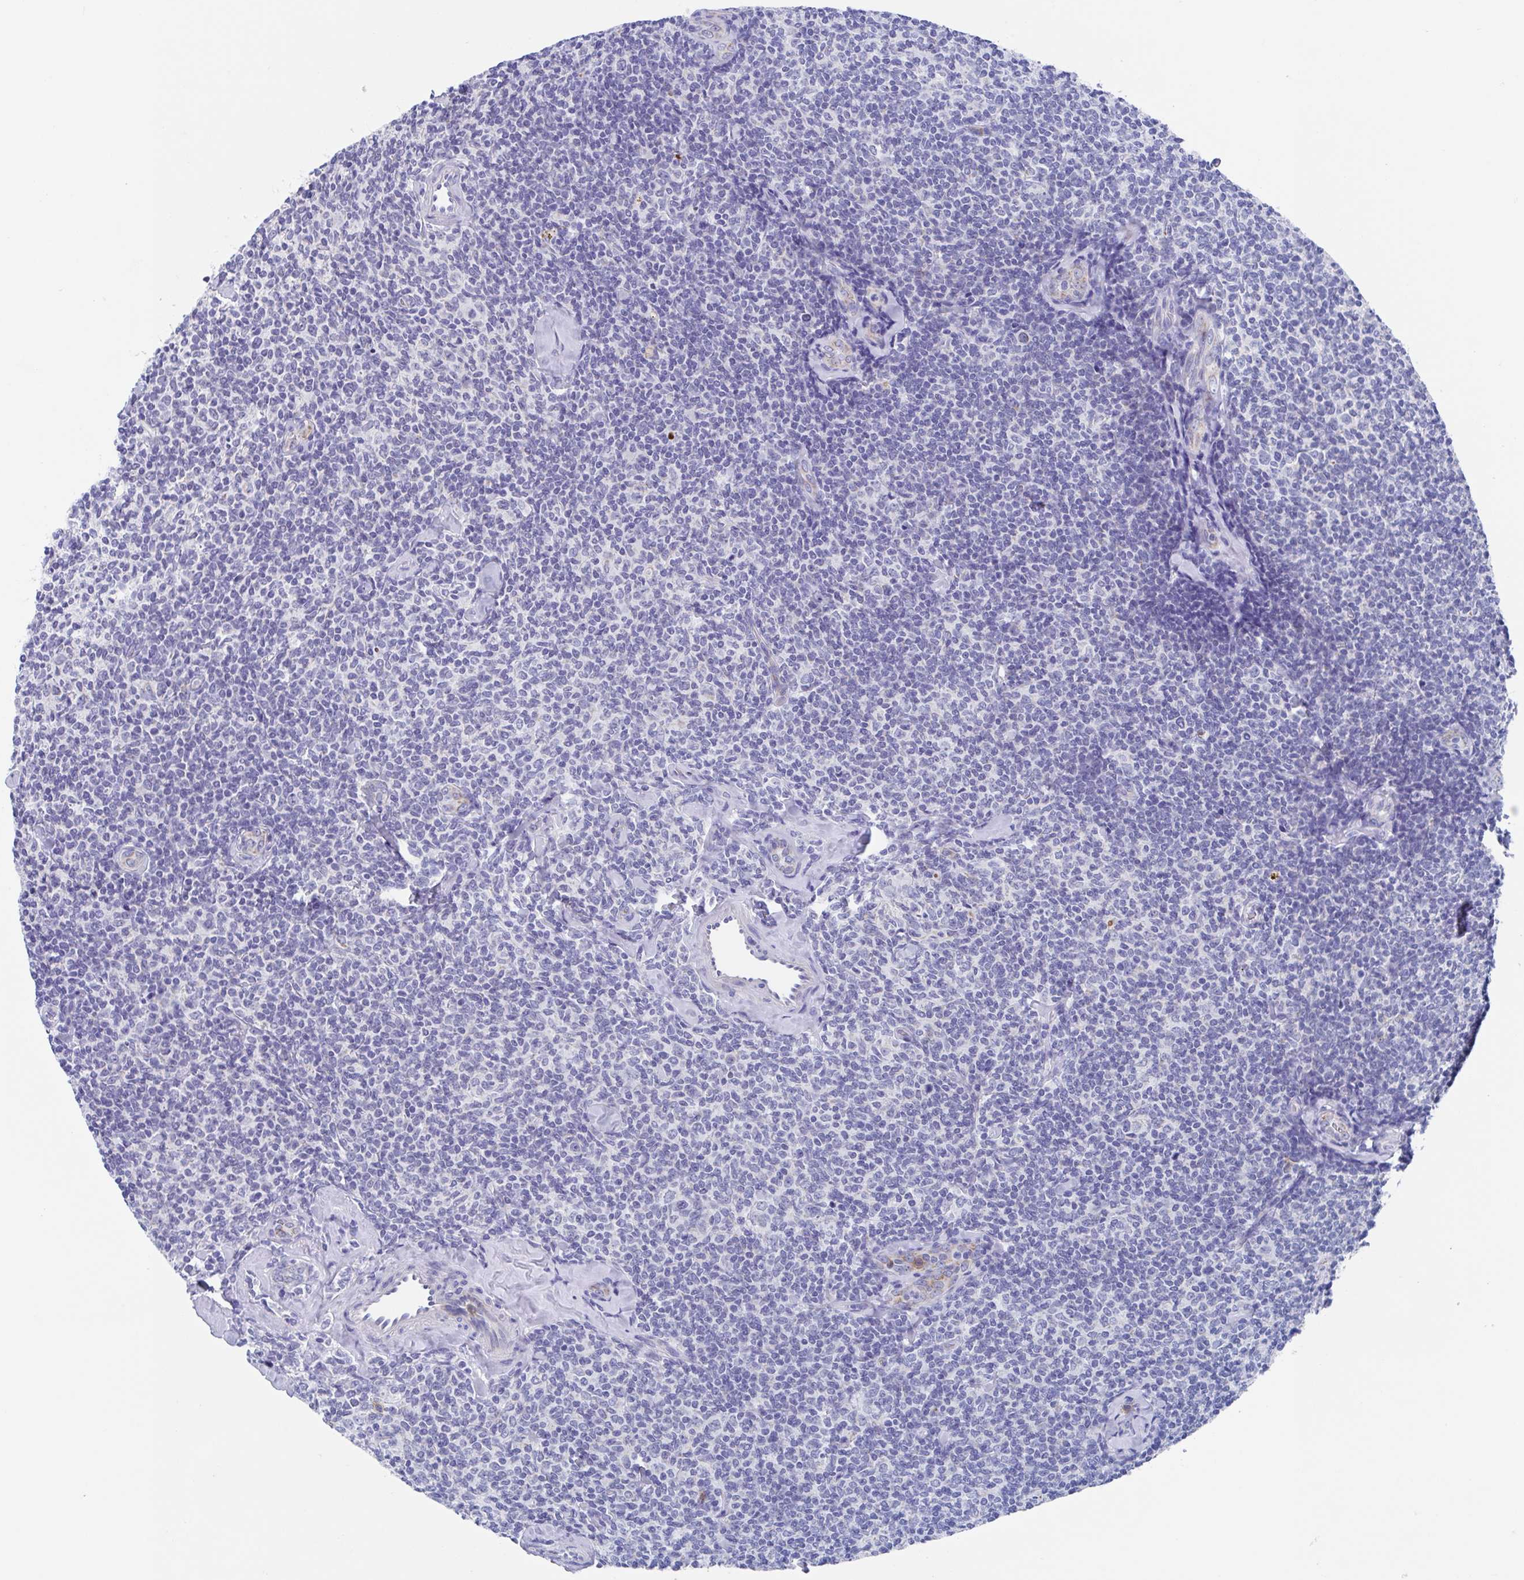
{"staining": {"intensity": "negative", "quantity": "none", "location": "none"}, "tissue": "lymphoma", "cell_type": "Tumor cells", "image_type": "cancer", "snomed": [{"axis": "morphology", "description": "Malignant lymphoma, non-Hodgkin's type, Low grade"}, {"axis": "topography", "description": "Lymph node"}], "caption": "Image shows no protein expression in tumor cells of low-grade malignant lymphoma, non-Hodgkin's type tissue.", "gene": "FCGR3A", "patient": {"sex": "female", "age": 56}}